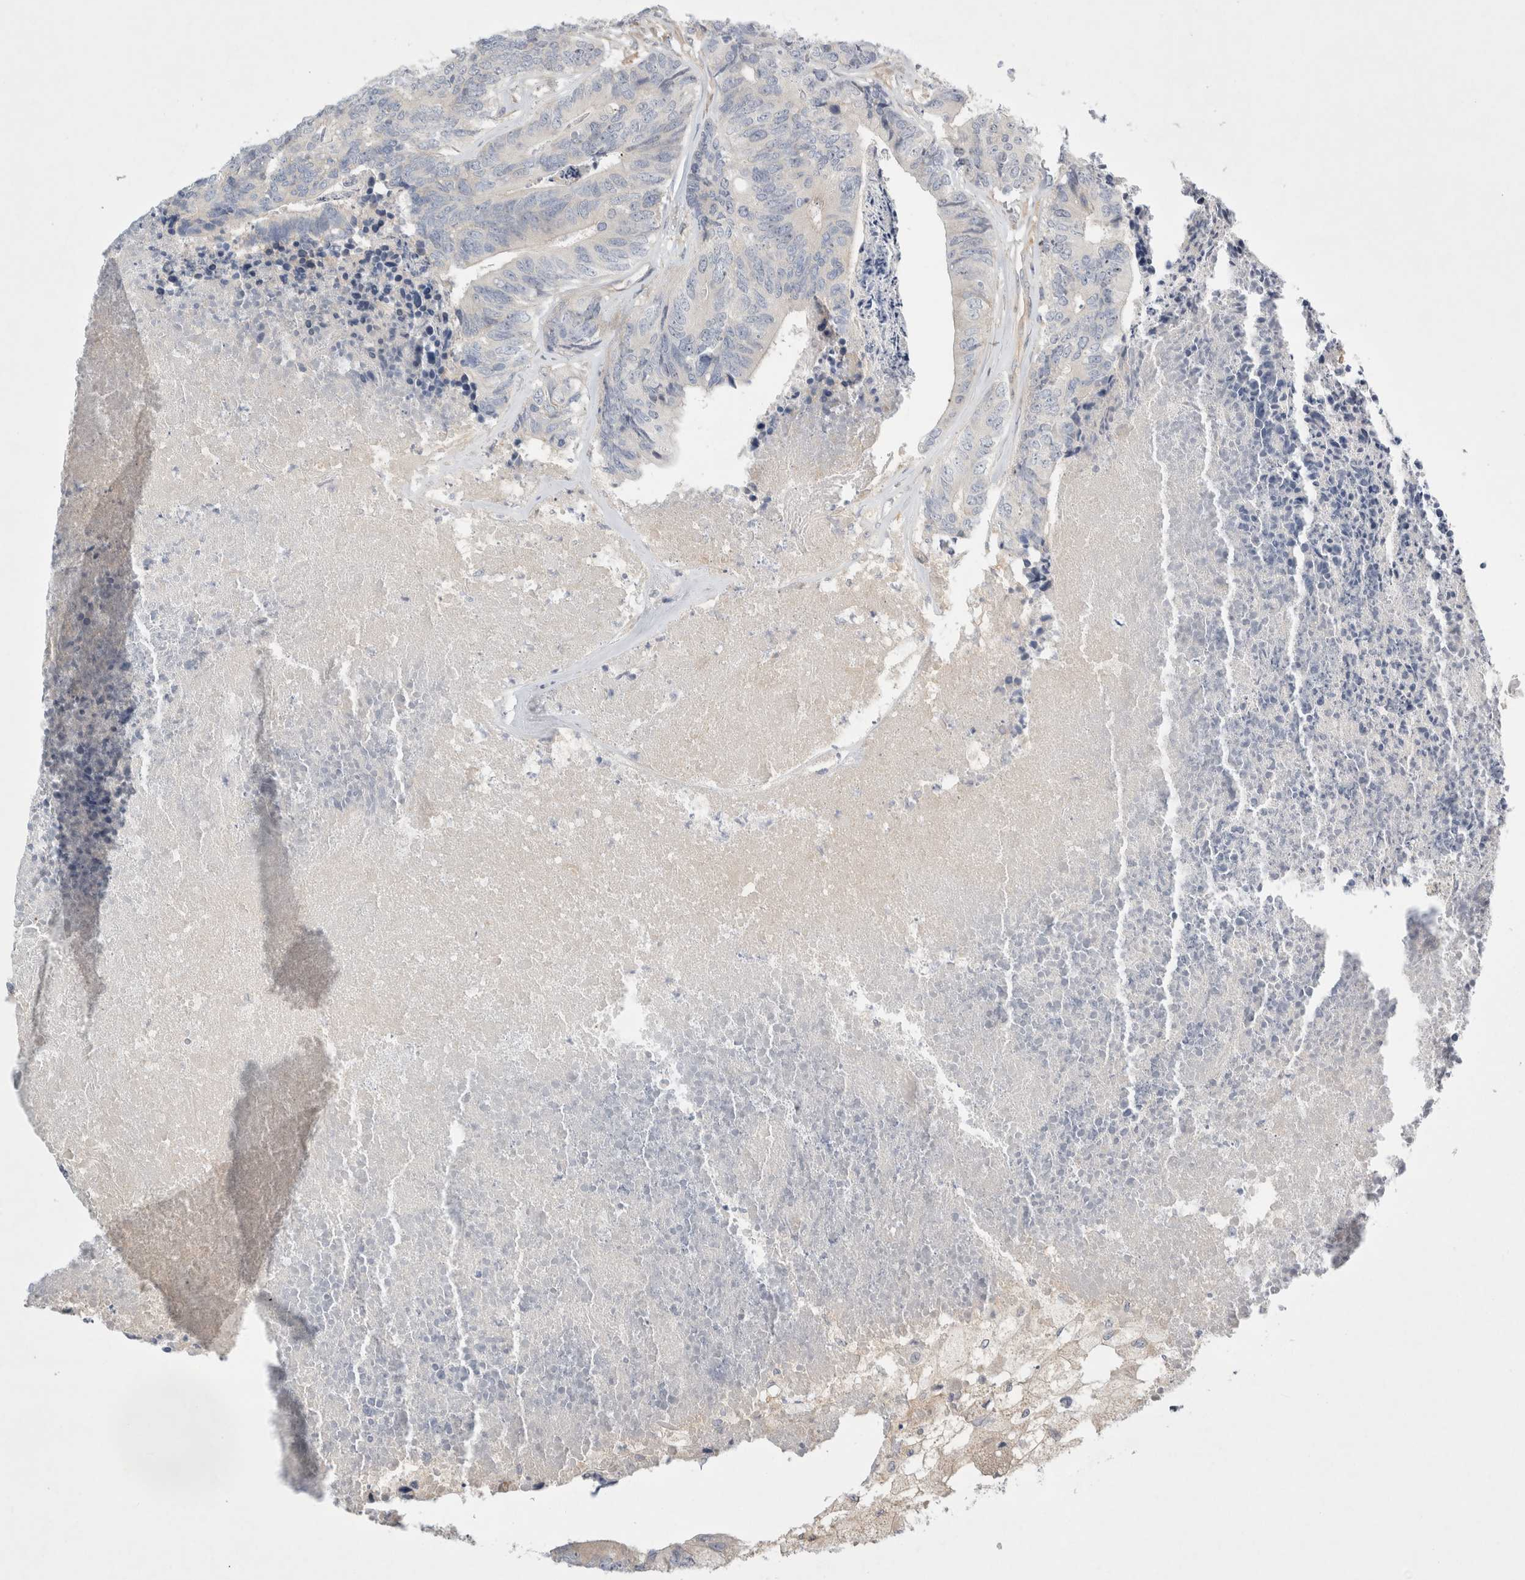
{"staining": {"intensity": "weak", "quantity": "<25%", "location": "nuclear"}, "tissue": "colorectal cancer", "cell_type": "Tumor cells", "image_type": "cancer", "snomed": [{"axis": "morphology", "description": "Adenocarcinoma, NOS"}, {"axis": "topography", "description": "Colon"}], "caption": "This is an immunohistochemistry image of human colorectal cancer. There is no positivity in tumor cells.", "gene": "CDCA7L", "patient": {"sex": "female", "age": 67}}